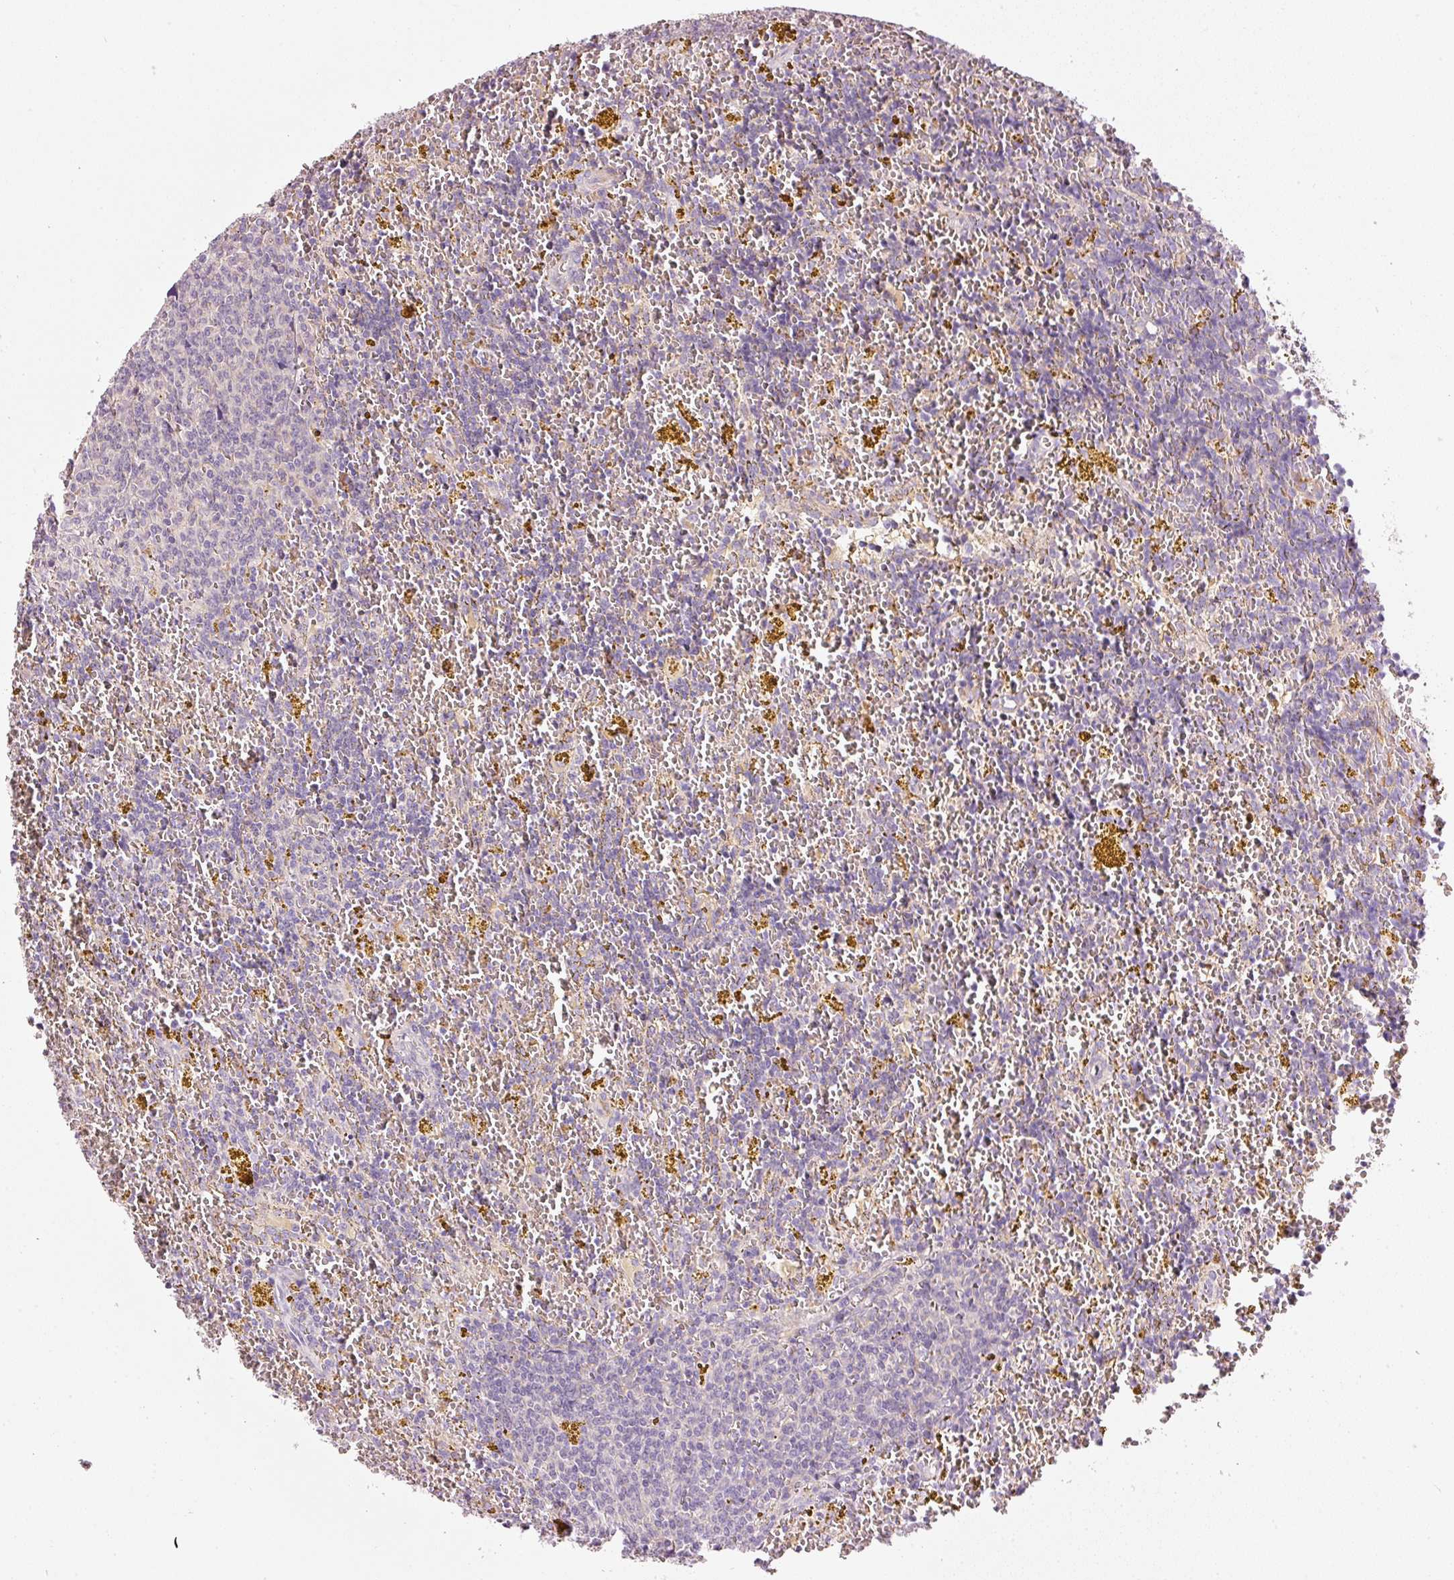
{"staining": {"intensity": "negative", "quantity": "none", "location": "none"}, "tissue": "lymphoma", "cell_type": "Tumor cells", "image_type": "cancer", "snomed": [{"axis": "morphology", "description": "Malignant lymphoma, non-Hodgkin's type, Low grade"}, {"axis": "topography", "description": "Spleen"}, {"axis": "topography", "description": "Lymph node"}], "caption": "Immunohistochemistry (IHC) image of human lymphoma stained for a protein (brown), which shows no staining in tumor cells.", "gene": "KLHL21", "patient": {"sex": "female", "age": 66}}